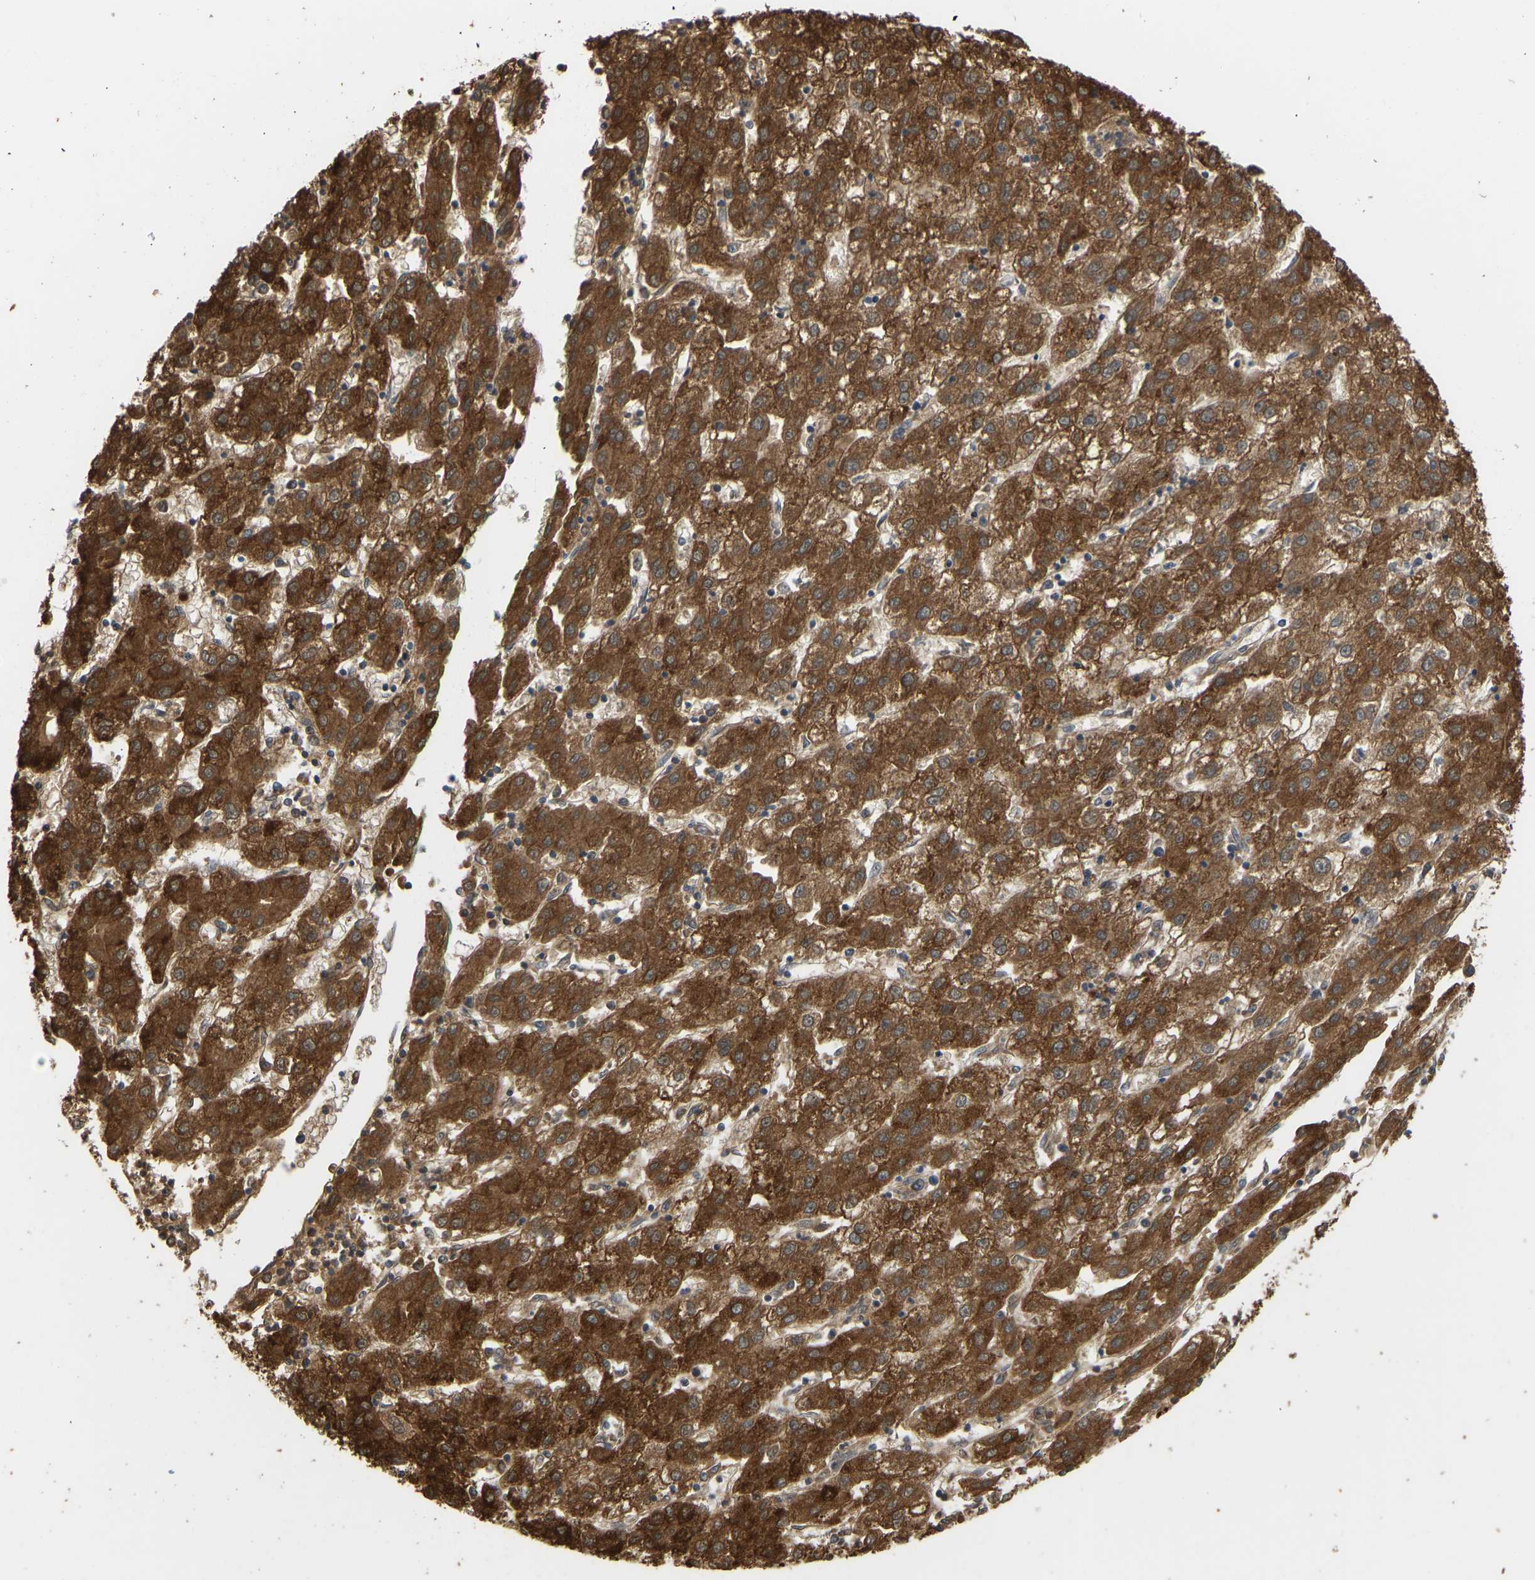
{"staining": {"intensity": "strong", "quantity": ">75%", "location": "cytoplasmic/membranous"}, "tissue": "liver cancer", "cell_type": "Tumor cells", "image_type": "cancer", "snomed": [{"axis": "morphology", "description": "Carcinoma, Hepatocellular, NOS"}, {"axis": "topography", "description": "Liver"}], "caption": "The image displays immunohistochemical staining of hepatocellular carcinoma (liver). There is strong cytoplasmic/membranous positivity is seen in about >75% of tumor cells. The protein is stained brown, and the nuclei are stained in blue (DAB IHC with brightfield microscopy, high magnification).", "gene": "BEND3", "patient": {"sex": "male", "age": 72}}